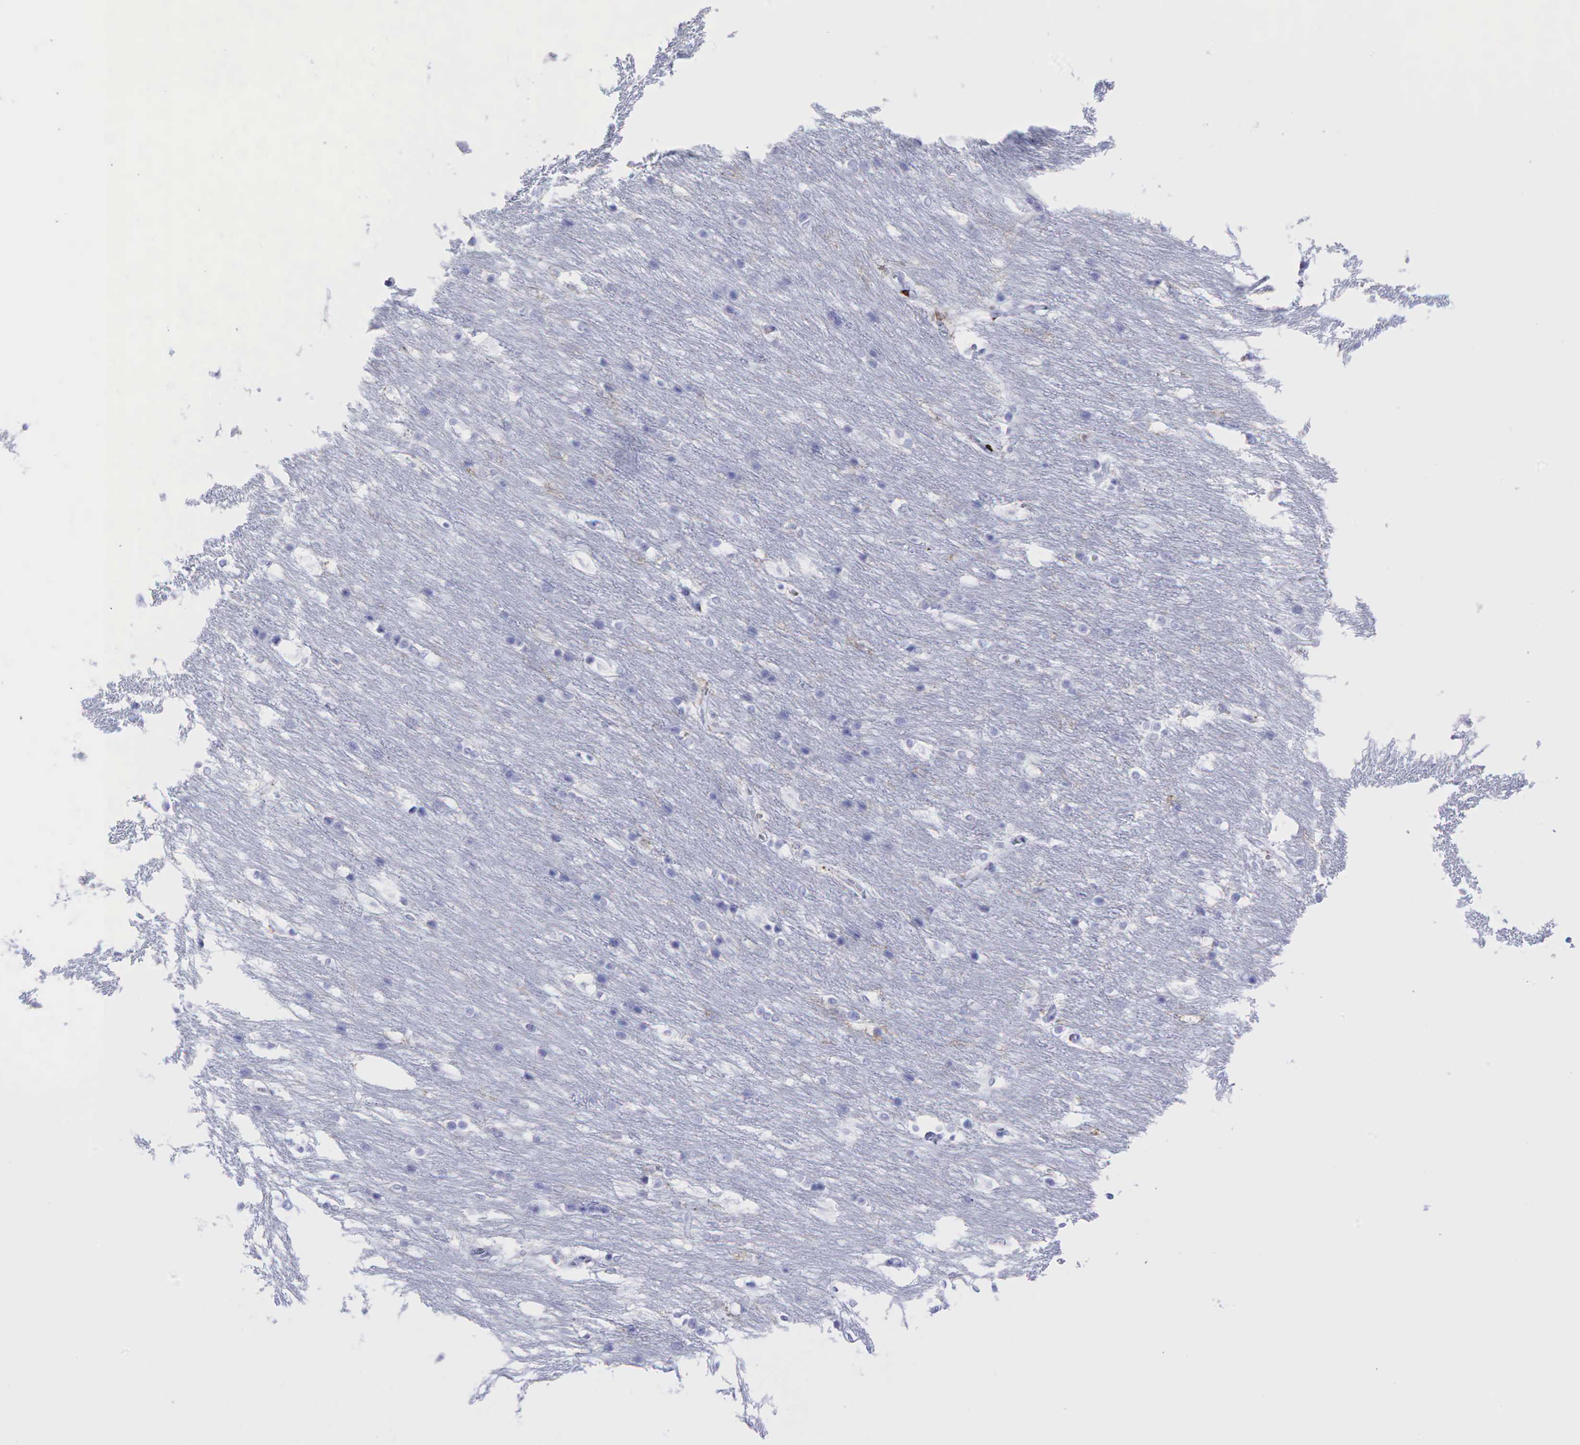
{"staining": {"intensity": "negative", "quantity": "none", "location": "none"}, "tissue": "caudate", "cell_type": "Glial cells", "image_type": "normal", "snomed": [{"axis": "morphology", "description": "Normal tissue, NOS"}, {"axis": "topography", "description": "Lateral ventricle wall"}], "caption": "Caudate was stained to show a protein in brown. There is no significant staining in glial cells. Brightfield microscopy of immunohistochemistry stained with DAB (brown) and hematoxylin (blue), captured at high magnification.", "gene": "PTPRC", "patient": {"sex": "female", "age": 19}}